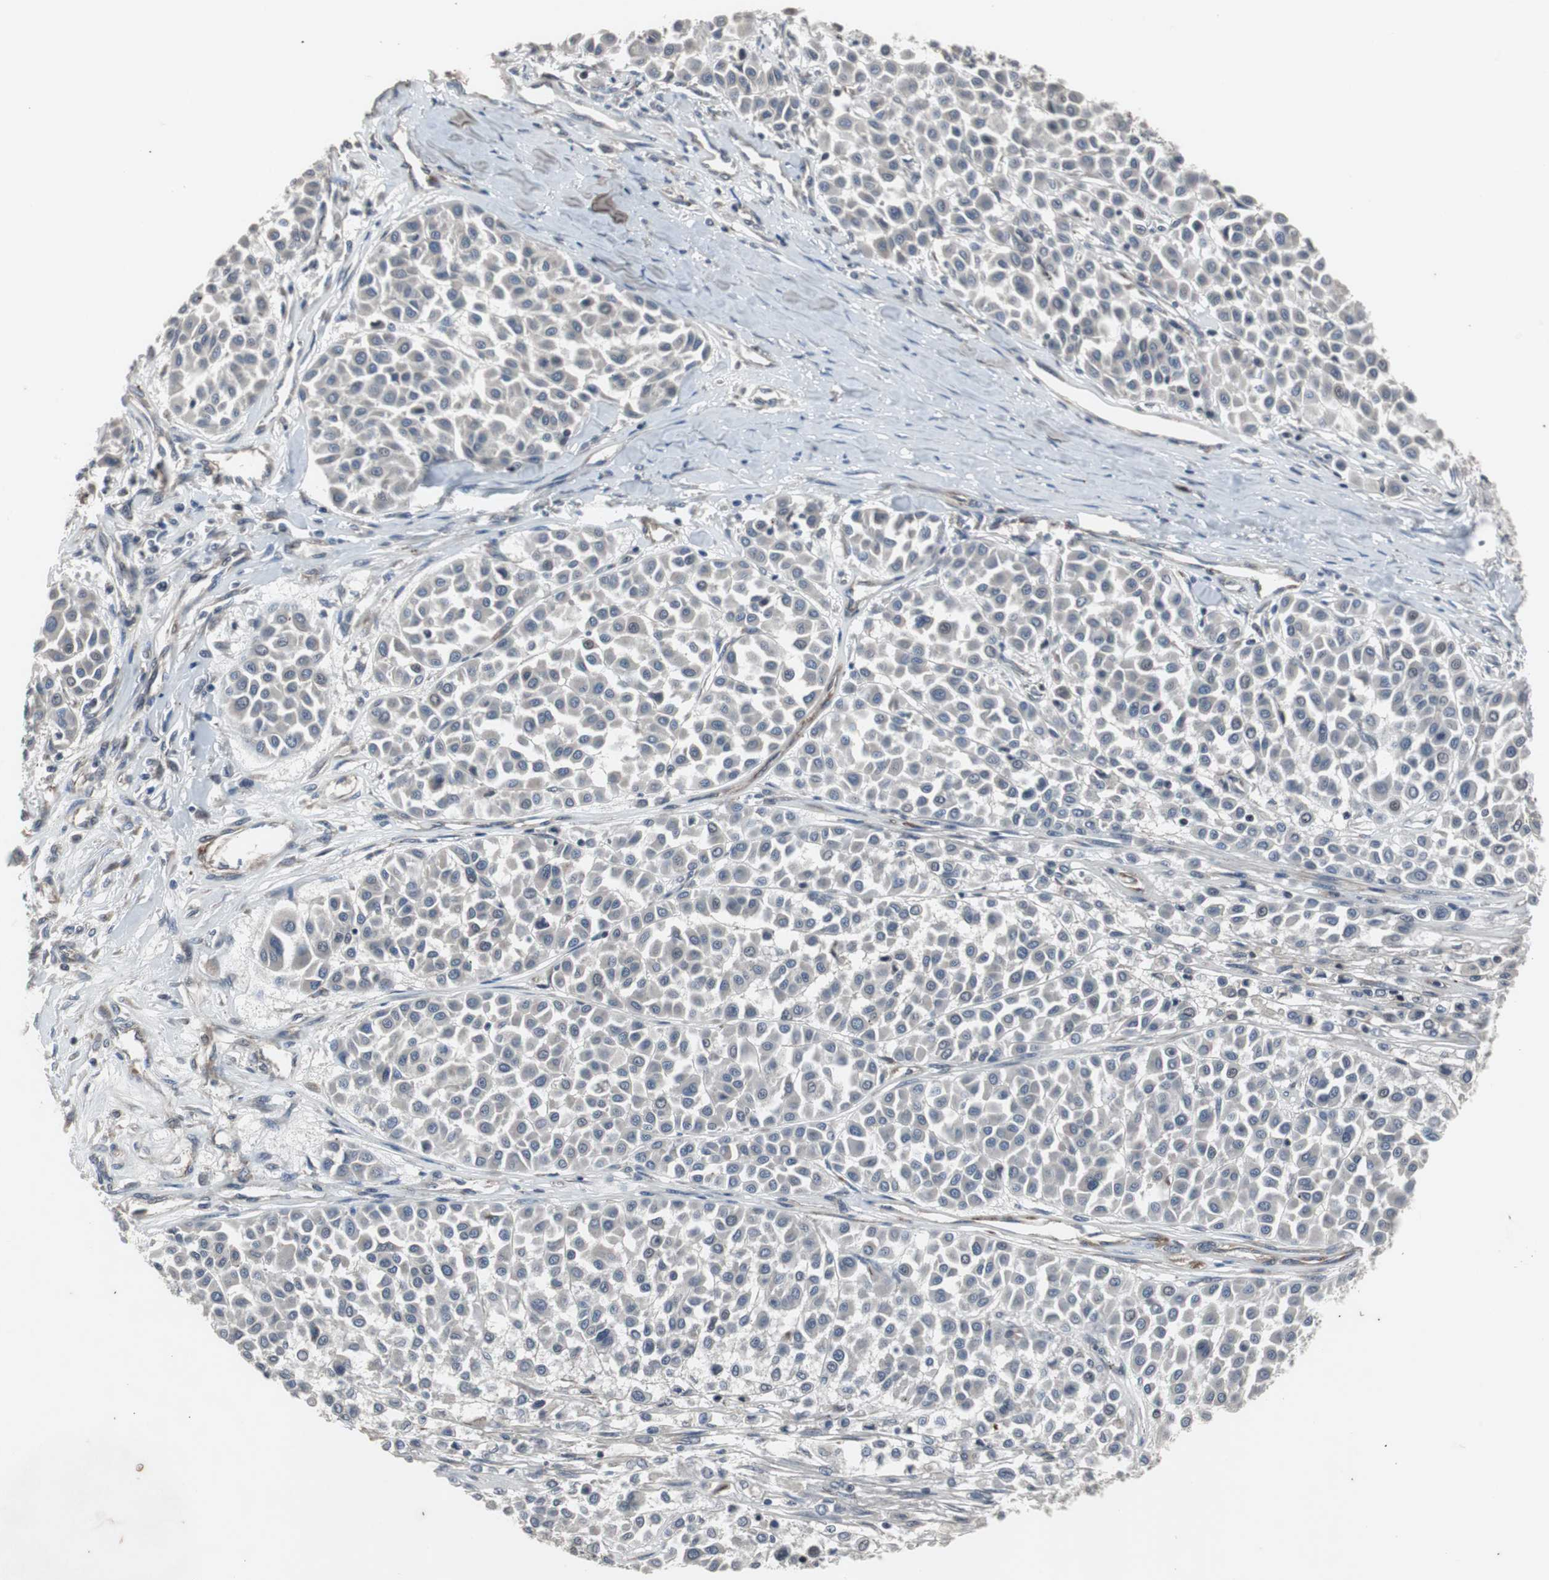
{"staining": {"intensity": "negative", "quantity": "none", "location": "none"}, "tissue": "melanoma", "cell_type": "Tumor cells", "image_type": "cancer", "snomed": [{"axis": "morphology", "description": "Malignant melanoma, Metastatic site"}, {"axis": "topography", "description": "Soft tissue"}], "caption": "Tumor cells are negative for protein expression in human melanoma.", "gene": "CRADD", "patient": {"sex": "male", "age": 41}}